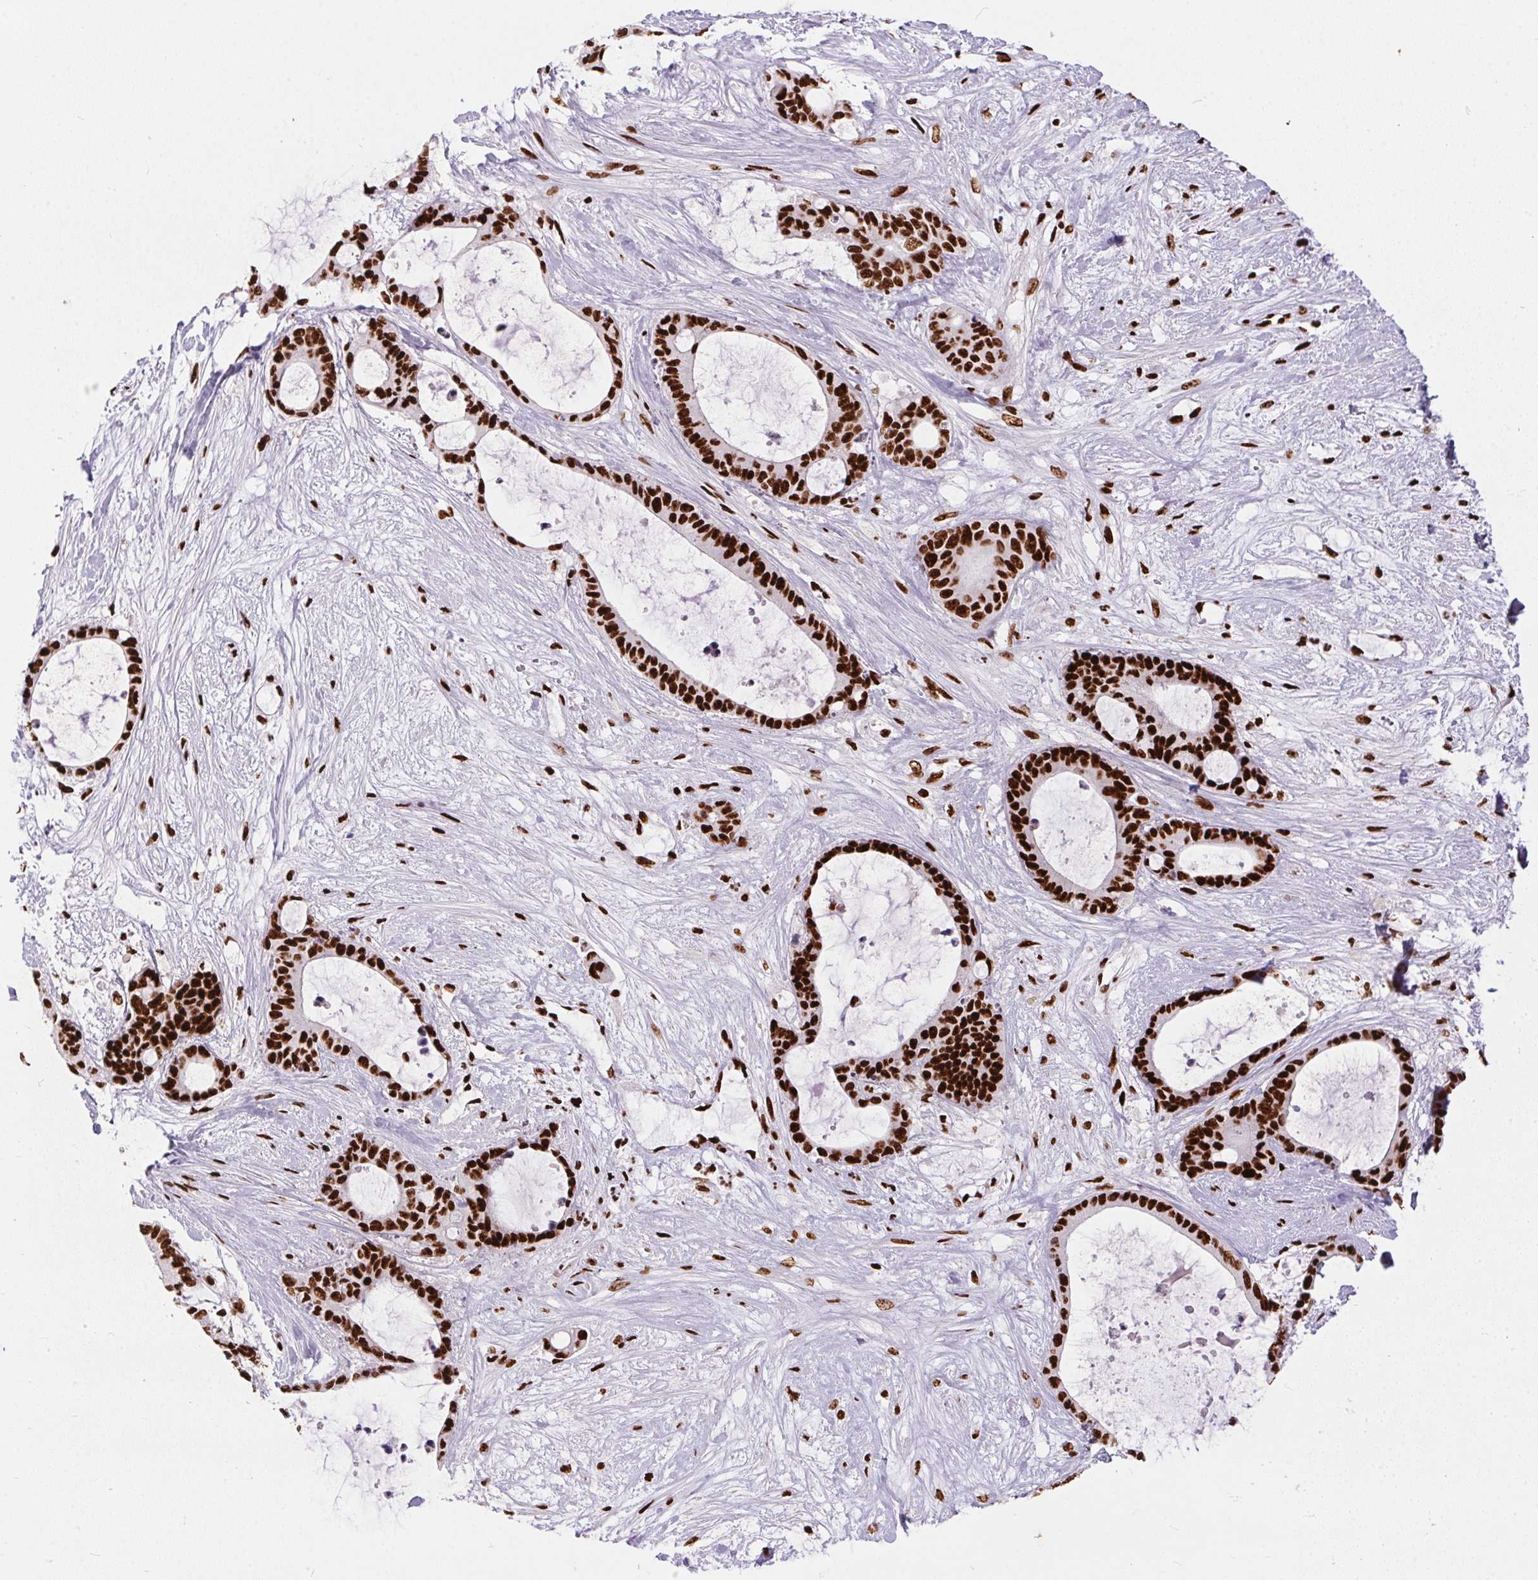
{"staining": {"intensity": "strong", "quantity": ">75%", "location": "nuclear"}, "tissue": "liver cancer", "cell_type": "Tumor cells", "image_type": "cancer", "snomed": [{"axis": "morphology", "description": "Normal tissue, NOS"}, {"axis": "morphology", "description": "Cholangiocarcinoma"}, {"axis": "topography", "description": "Liver"}, {"axis": "topography", "description": "Peripheral nerve tissue"}], "caption": "Immunohistochemistry staining of liver cholangiocarcinoma, which displays high levels of strong nuclear staining in approximately >75% of tumor cells indicating strong nuclear protein staining. The staining was performed using DAB (3,3'-diaminobenzidine) (brown) for protein detection and nuclei were counterstained in hematoxylin (blue).", "gene": "PAGE3", "patient": {"sex": "female", "age": 73}}